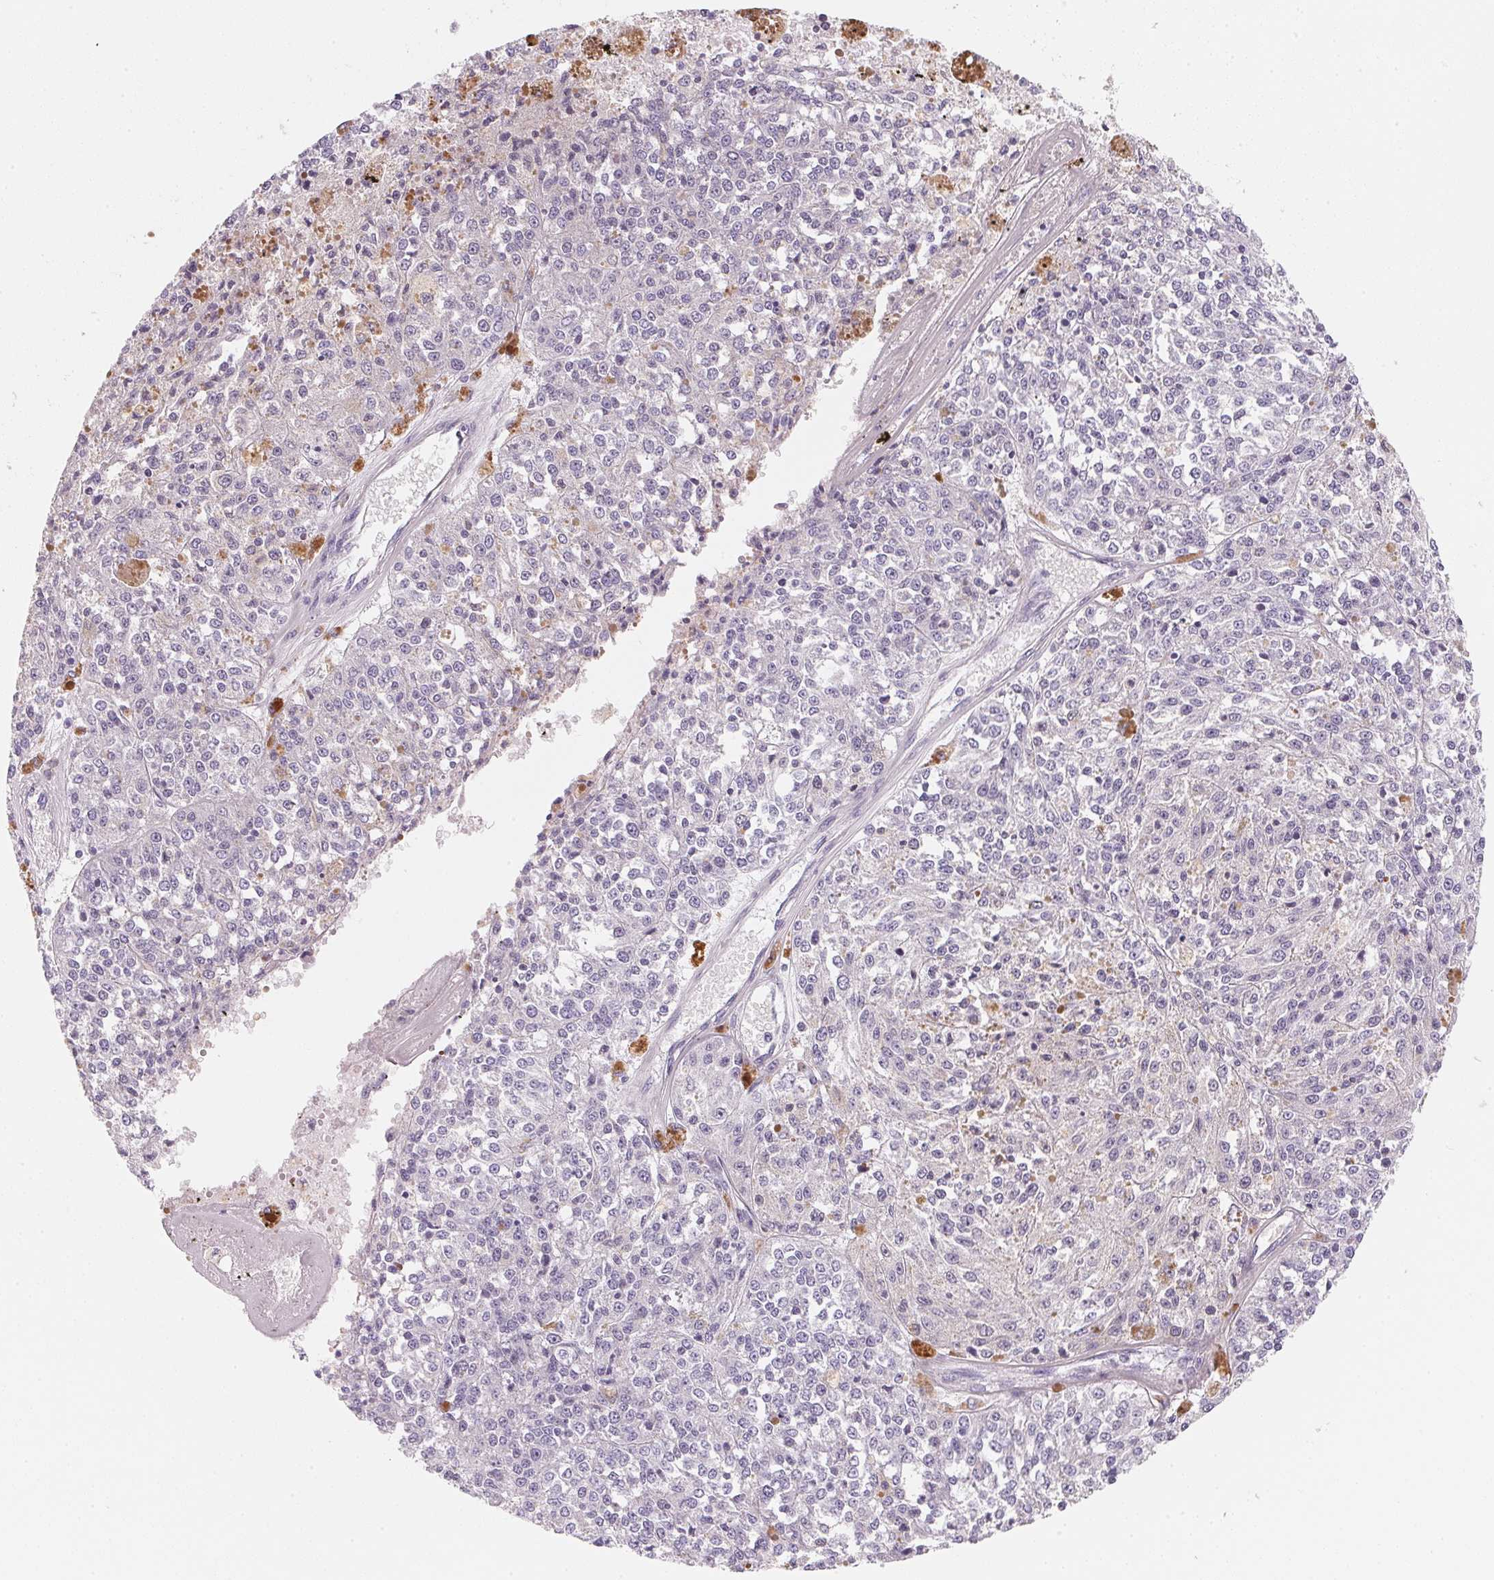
{"staining": {"intensity": "negative", "quantity": "none", "location": "none"}, "tissue": "melanoma", "cell_type": "Tumor cells", "image_type": "cancer", "snomed": [{"axis": "morphology", "description": "Malignant melanoma, Metastatic site"}, {"axis": "topography", "description": "Lymph node"}], "caption": "Tumor cells are negative for protein expression in human melanoma.", "gene": "ACP3", "patient": {"sex": "female", "age": 64}}